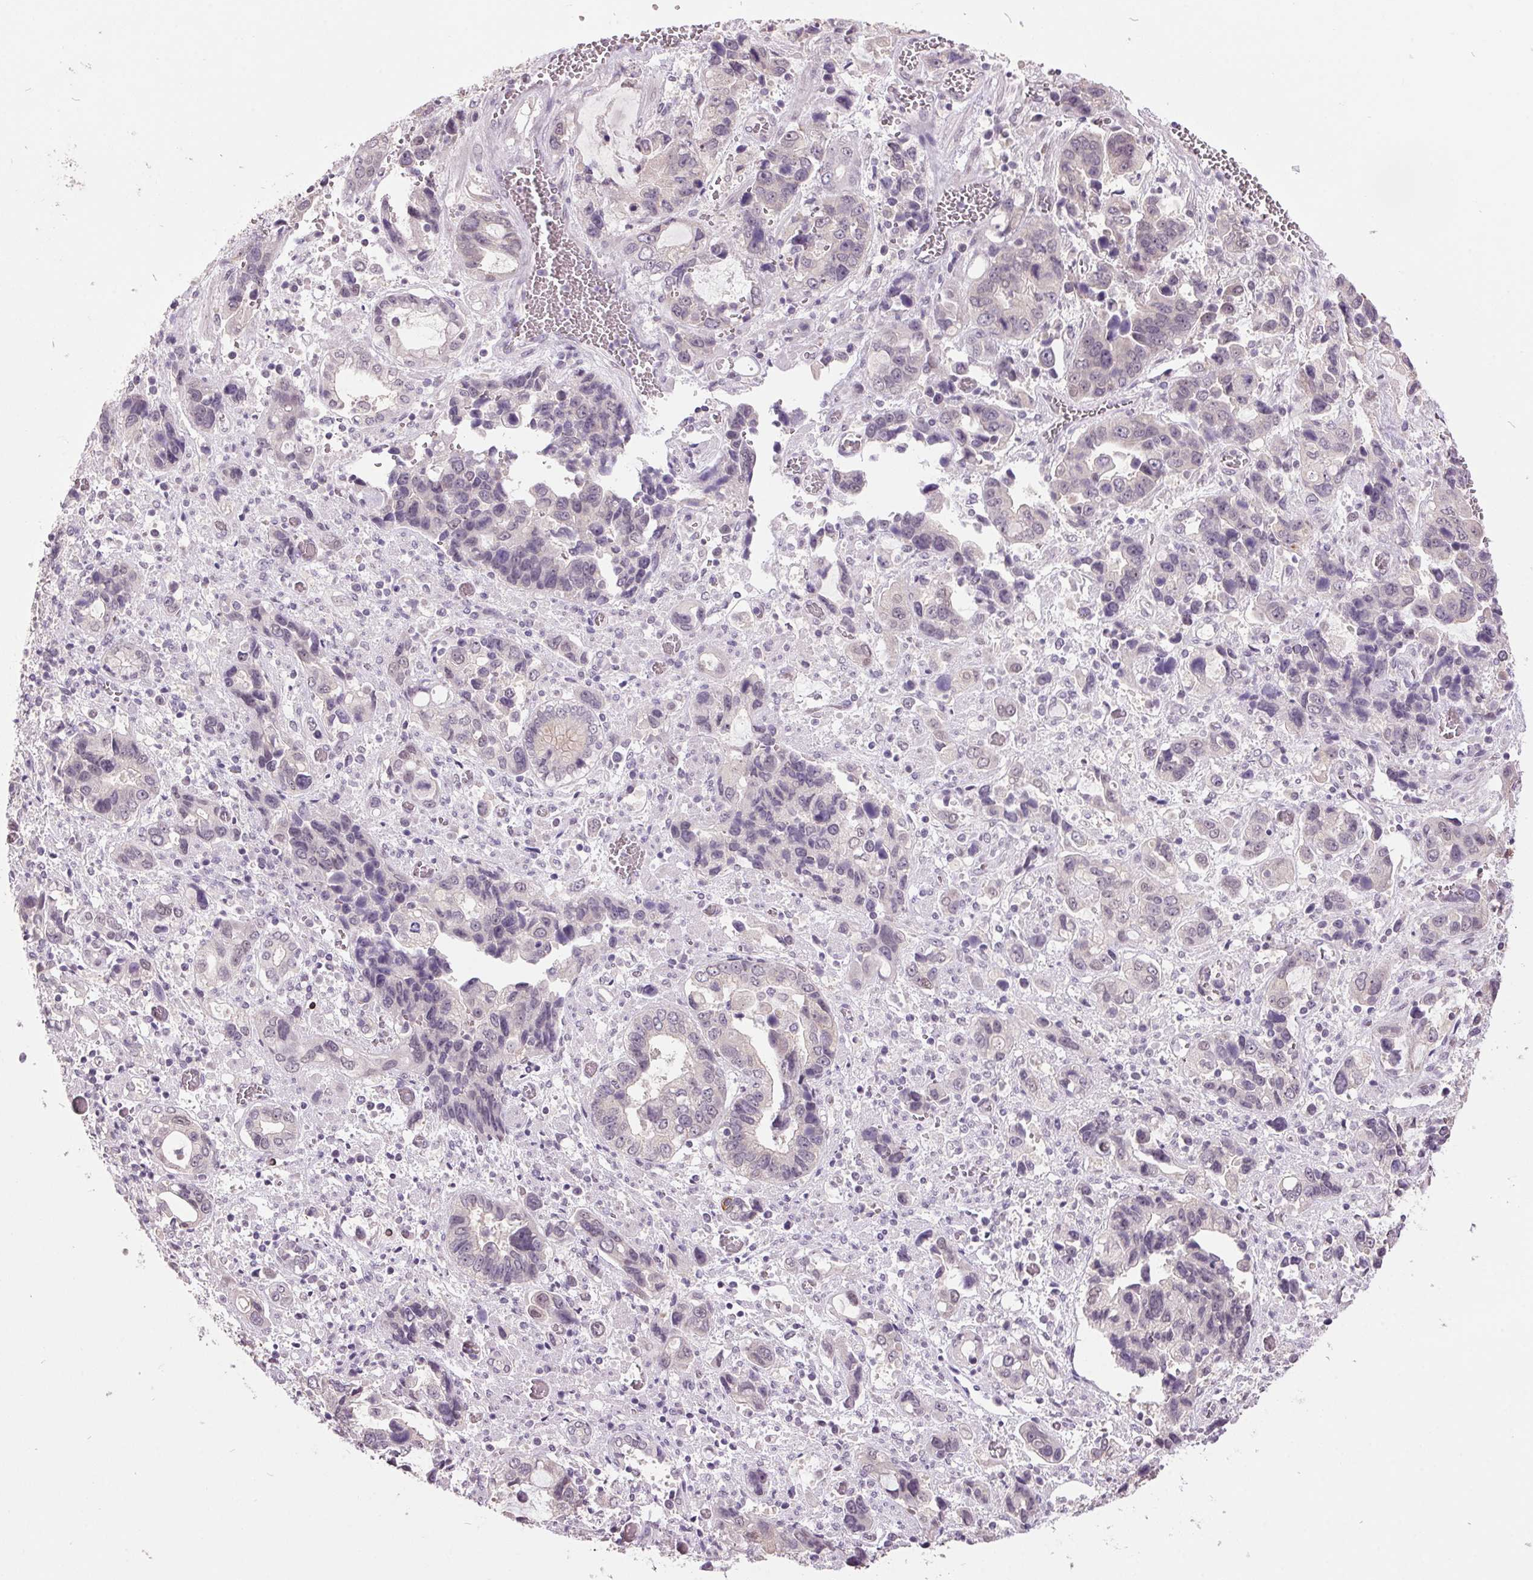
{"staining": {"intensity": "negative", "quantity": "none", "location": "none"}, "tissue": "stomach cancer", "cell_type": "Tumor cells", "image_type": "cancer", "snomed": [{"axis": "morphology", "description": "Adenocarcinoma, NOS"}, {"axis": "topography", "description": "Stomach, upper"}], "caption": "This is an IHC photomicrograph of human stomach cancer (adenocarcinoma). There is no expression in tumor cells.", "gene": "C2orf16", "patient": {"sex": "female", "age": 81}}